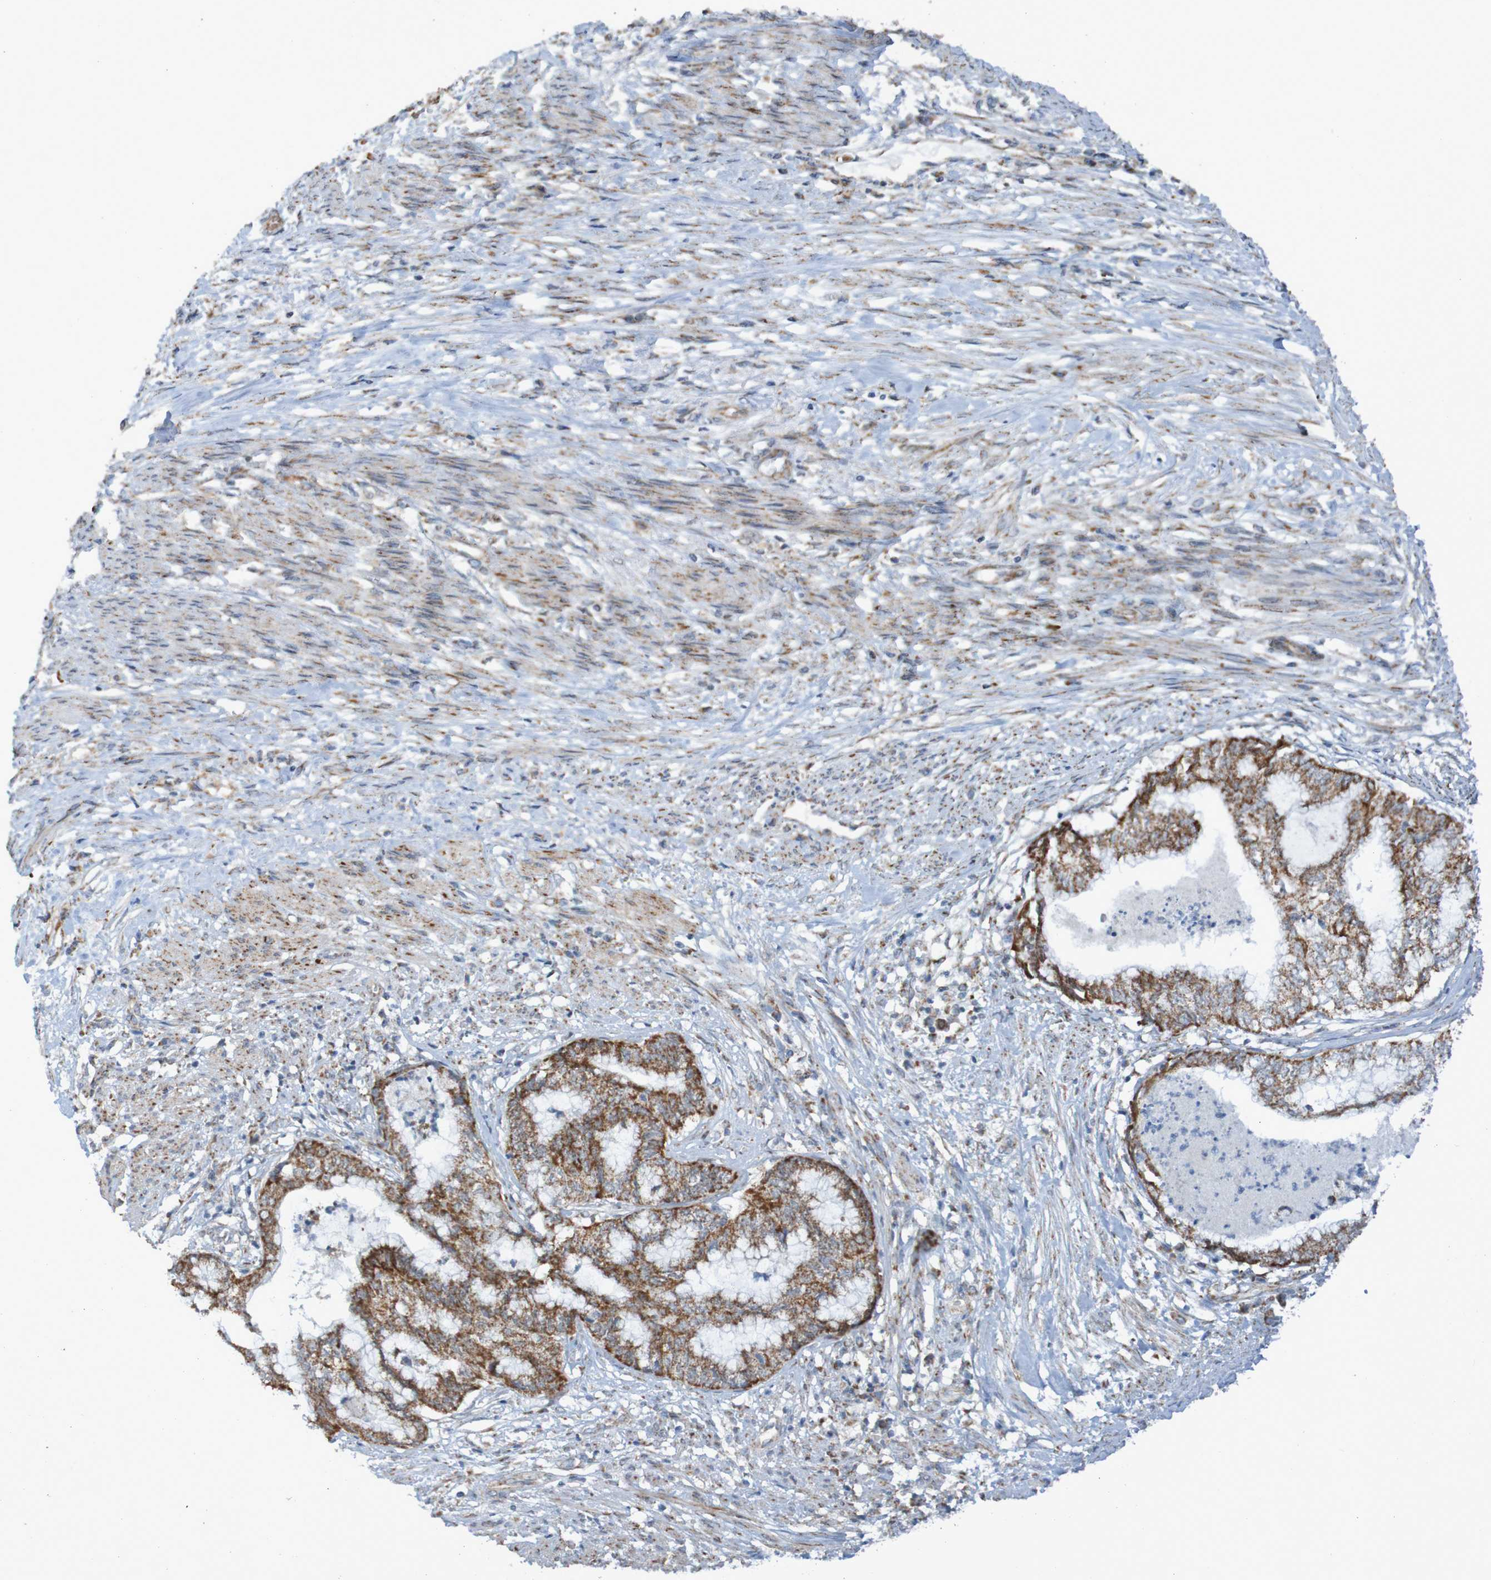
{"staining": {"intensity": "moderate", "quantity": ">75%", "location": "cytoplasmic/membranous"}, "tissue": "endometrial cancer", "cell_type": "Tumor cells", "image_type": "cancer", "snomed": [{"axis": "morphology", "description": "Necrosis, NOS"}, {"axis": "morphology", "description": "Adenocarcinoma, NOS"}, {"axis": "topography", "description": "Endometrium"}], "caption": "Protein staining by IHC exhibits moderate cytoplasmic/membranous expression in about >75% of tumor cells in adenocarcinoma (endometrial).", "gene": "CCDC51", "patient": {"sex": "female", "age": 79}}